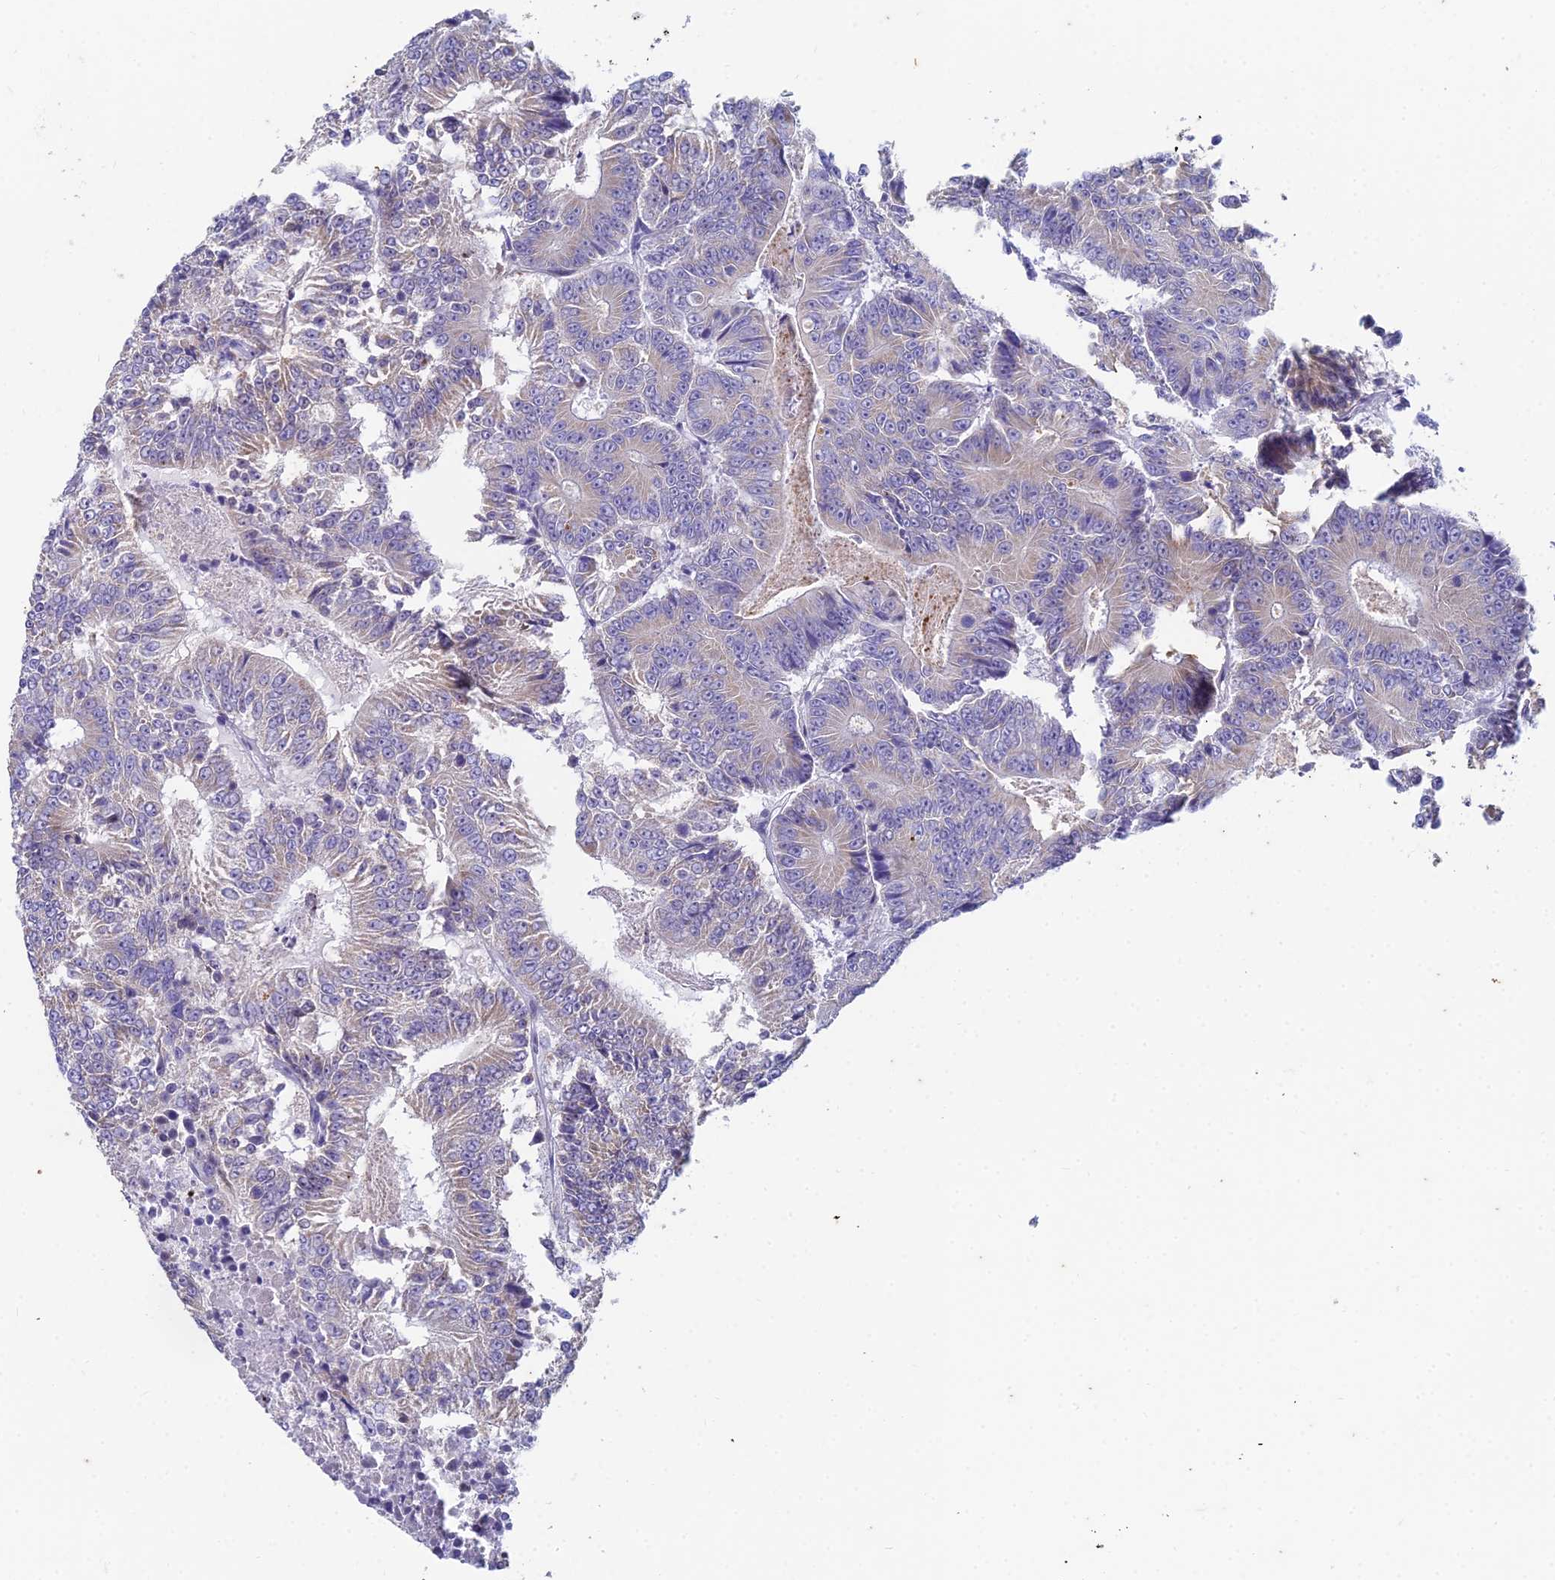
{"staining": {"intensity": "weak", "quantity": "<25%", "location": "cytoplasmic/membranous"}, "tissue": "colorectal cancer", "cell_type": "Tumor cells", "image_type": "cancer", "snomed": [{"axis": "morphology", "description": "Adenocarcinoma, NOS"}, {"axis": "topography", "description": "Colon"}], "caption": "Protein analysis of colorectal adenocarcinoma exhibits no significant expression in tumor cells. The staining is performed using DAB brown chromogen with nuclei counter-stained in using hematoxylin.", "gene": "EEF2KMT", "patient": {"sex": "male", "age": 83}}